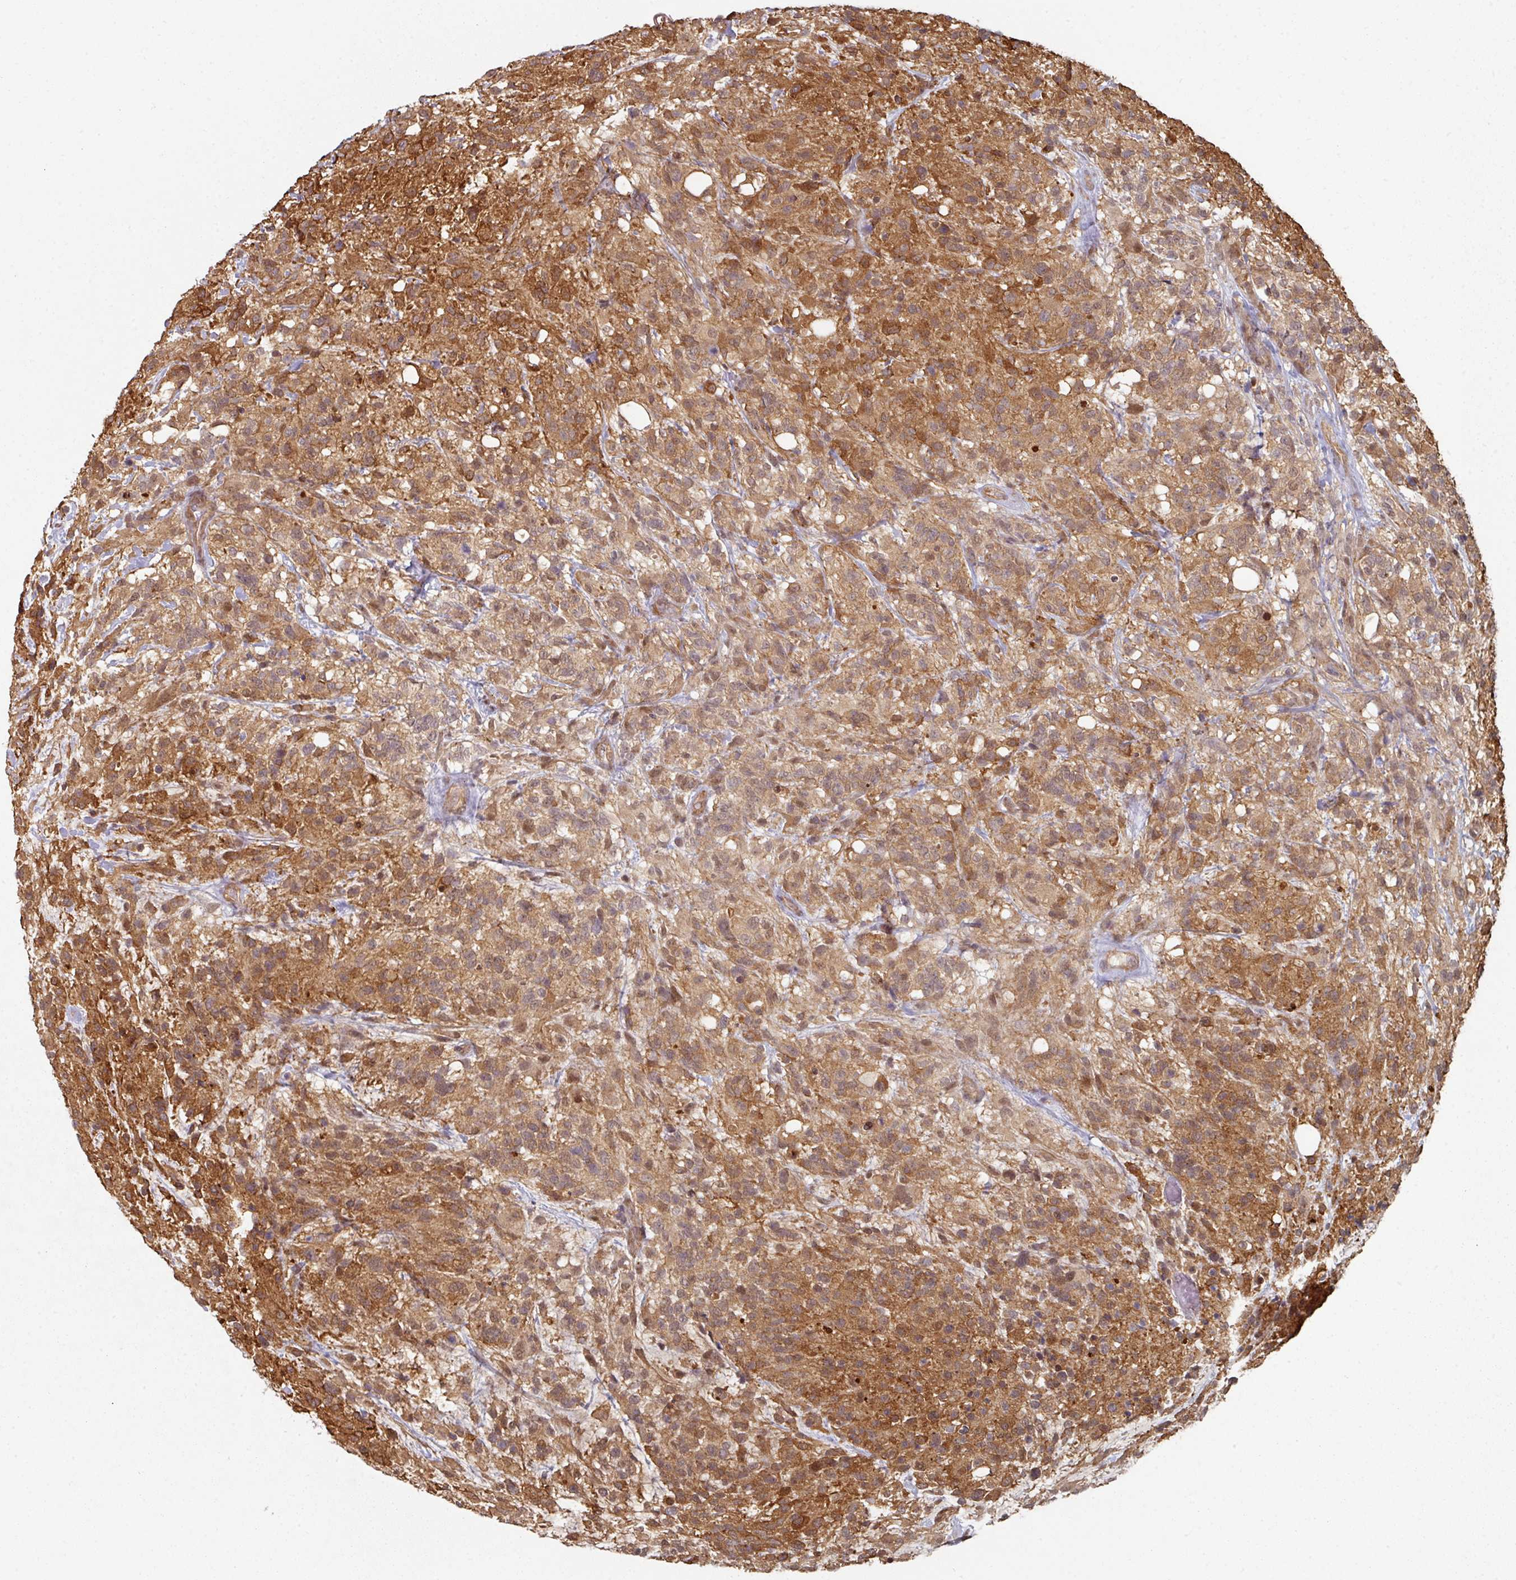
{"staining": {"intensity": "moderate", "quantity": "25%-75%", "location": "cytoplasmic/membranous,nuclear"}, "tissue": "glioma", "cell_type": "Tumor cells", "image_type": "cancer", "snomed": [{"axis": "morphology", "description": "Glioma, malignant, High grade"}, {"axis": "topography", "description": "Brain"}], "caption": "Tumor cells show medium levels of moderate cytoplasmic/membranous and nuclear staining in about 25%-75% of cells in glioma. (IHC, brightfield microscopy, high magnification).", "gene": "PSME3IP1", "patient": {"sex": "female", "age": 67}}